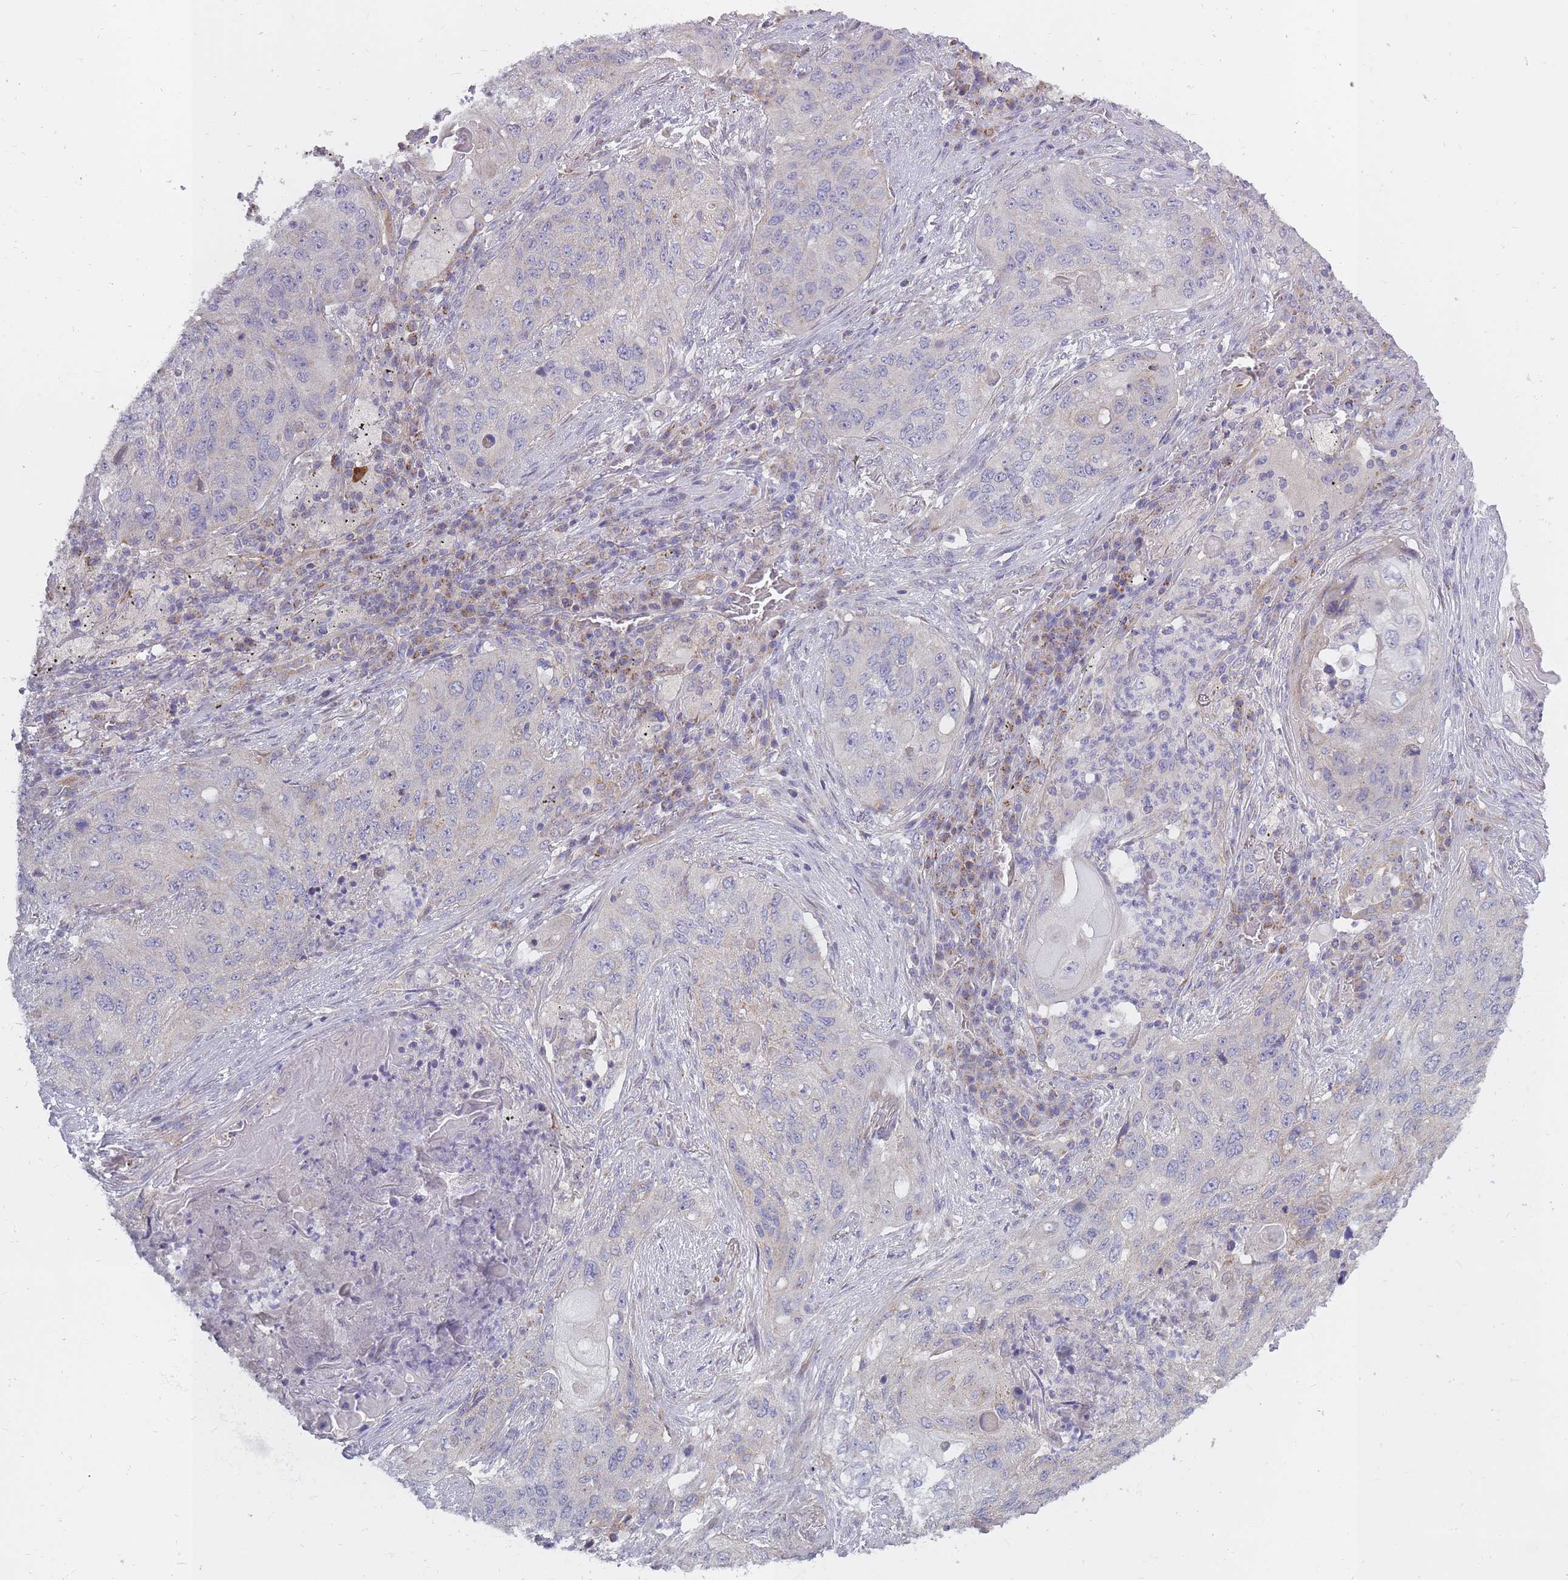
{"staining": {"intensity": "negative", "quantity": "none", "location": "none"}, "tissue": "lung cancer", "cell_type": "Tumor cells", "image_type": "cancer", "snomed": [{"axis": "morphology", "description": "Squamous cell carcinoma, NOS"}, {"axis": "topography", "description": "Lung"}], "caption": "There is no significant expression in tumor cells of lung cancer. (DAB (3,3'-diaminobenzidine) IHC with hematoxylin counter stain).", "gene": "ALKBH4", "patient": {"sex": "female", "age": 63}}